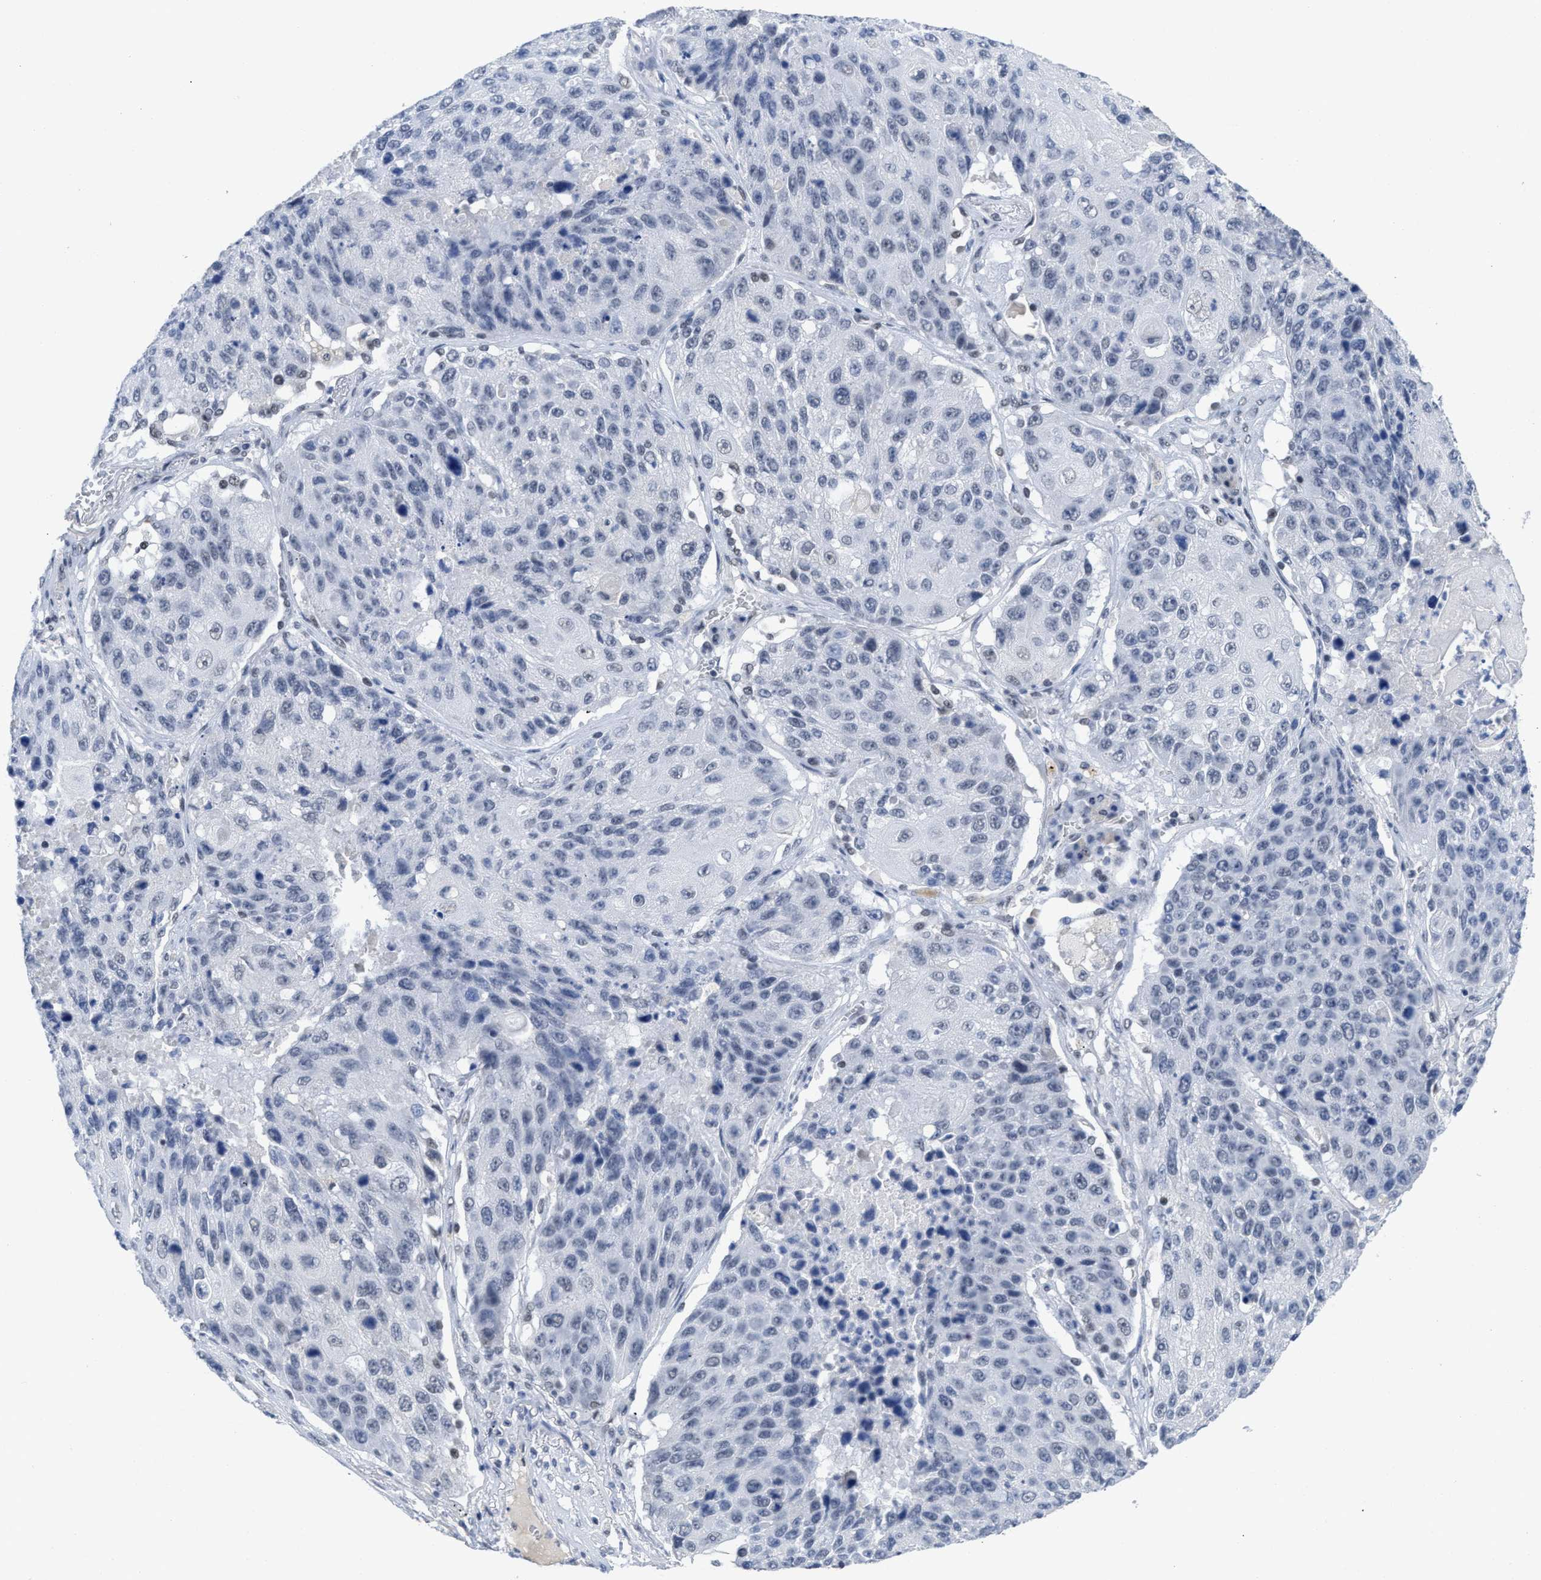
{"staining": {"intensity": "negative", "quantity": "none", "location": "none"}, "tissue": "lung cancer", "cell_type": "Tumor cells", "image_type": "cancer", "snomed": [{"axis": "morphology", "description": "Squamous cell carcinoma, NOS"}, {"axis": "topography", "description": "Lung"}], "caption": "This is an immunohistochemistry histopathology image of human squamous cell carcinoma (lung). There is no positivity in tumor cells.", "gene": "GGNBP2", "patient": {"sex": "male", "age": 61}}